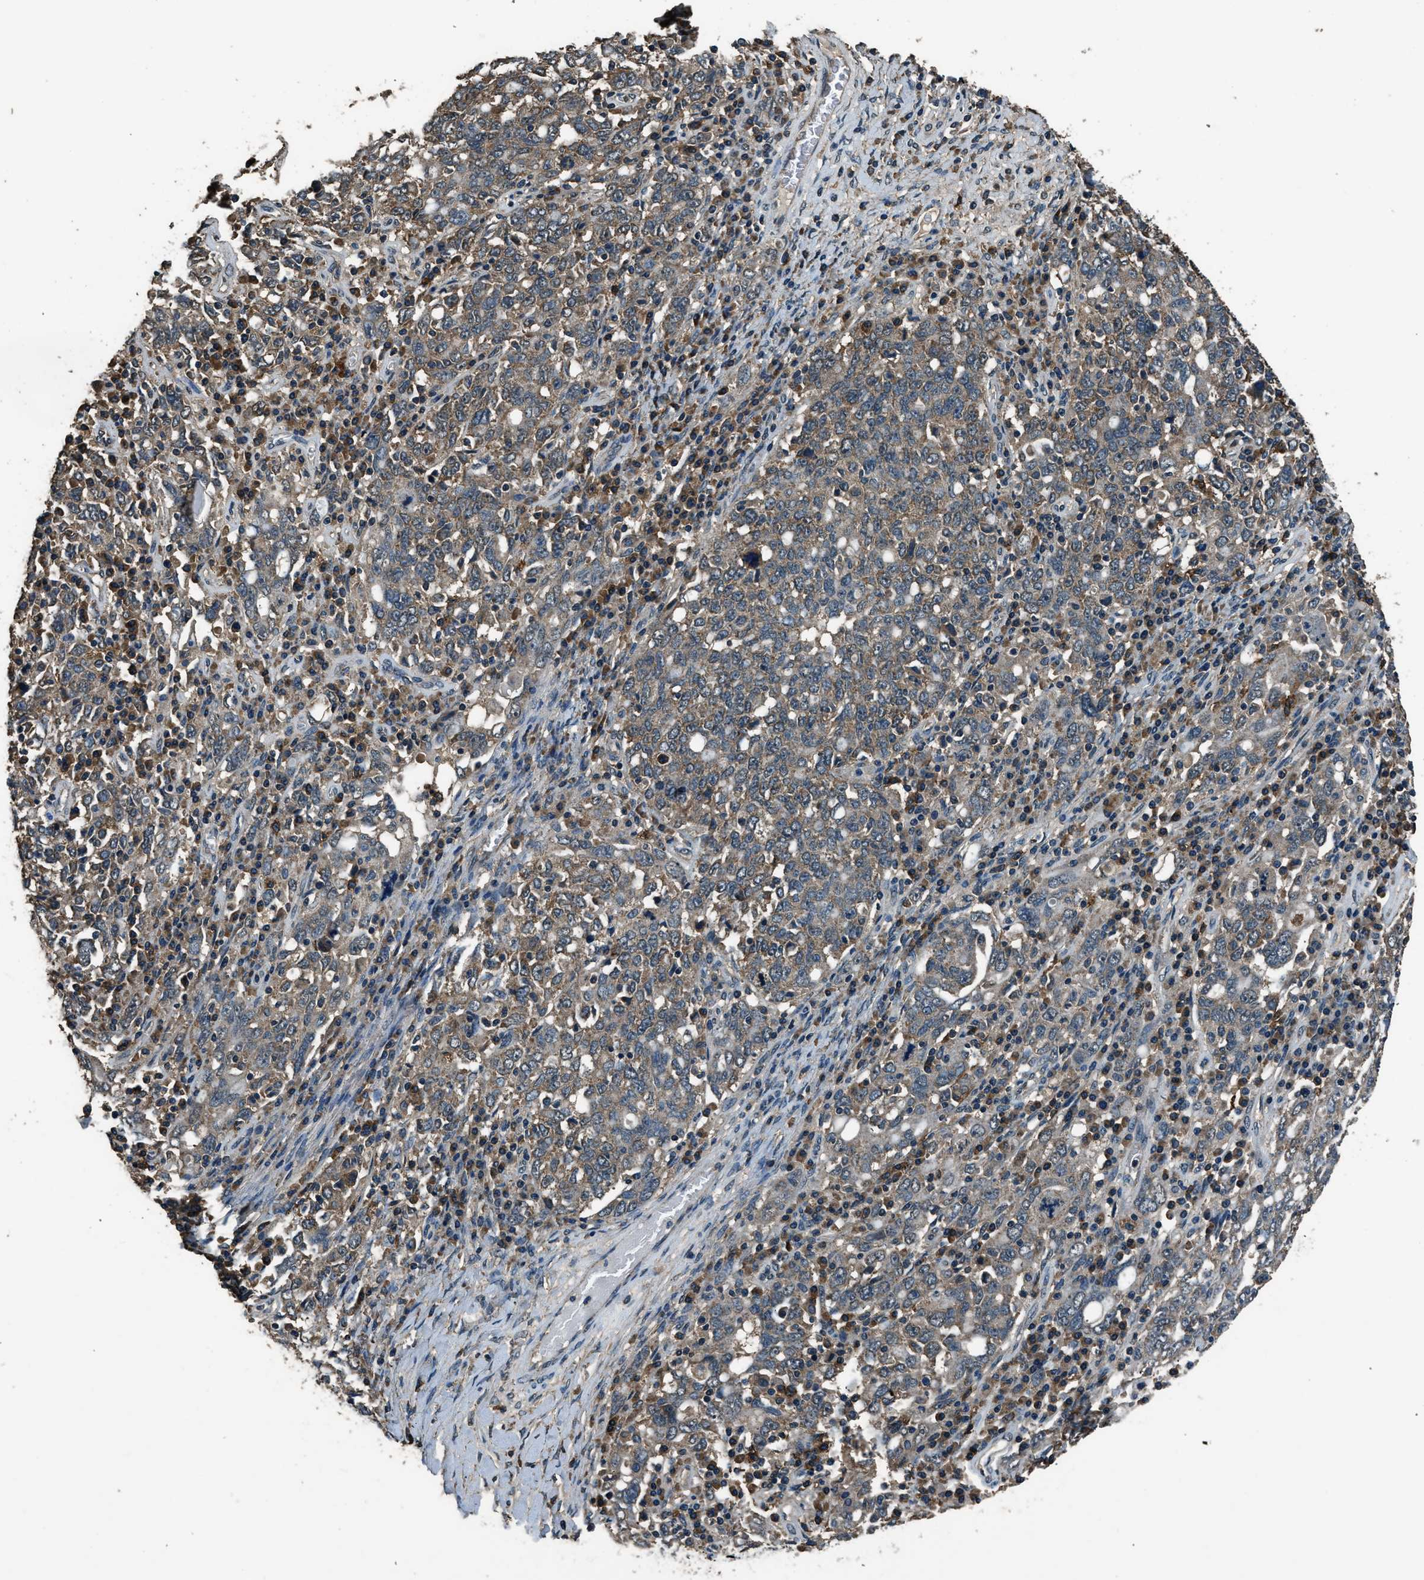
{"staining": {"intensity": "weak", "quantity": "<25%", "location": "cytoplasmic/membranous"}, "tissue": "ovarian cancer", "cell_type": "Tumor cells", "image_type": "cancer", "snomed": [{"axis": "morphology", "description": "Carcinoma, endometroid"}, {"axis": "topography", "description": "Ovary"}], "caption": "Tumor cells show no significant protein positivity in endometroid carcinoma (ovarian).", "gene": "SALL3", "patient": {"sex": "female", "age": 62}}